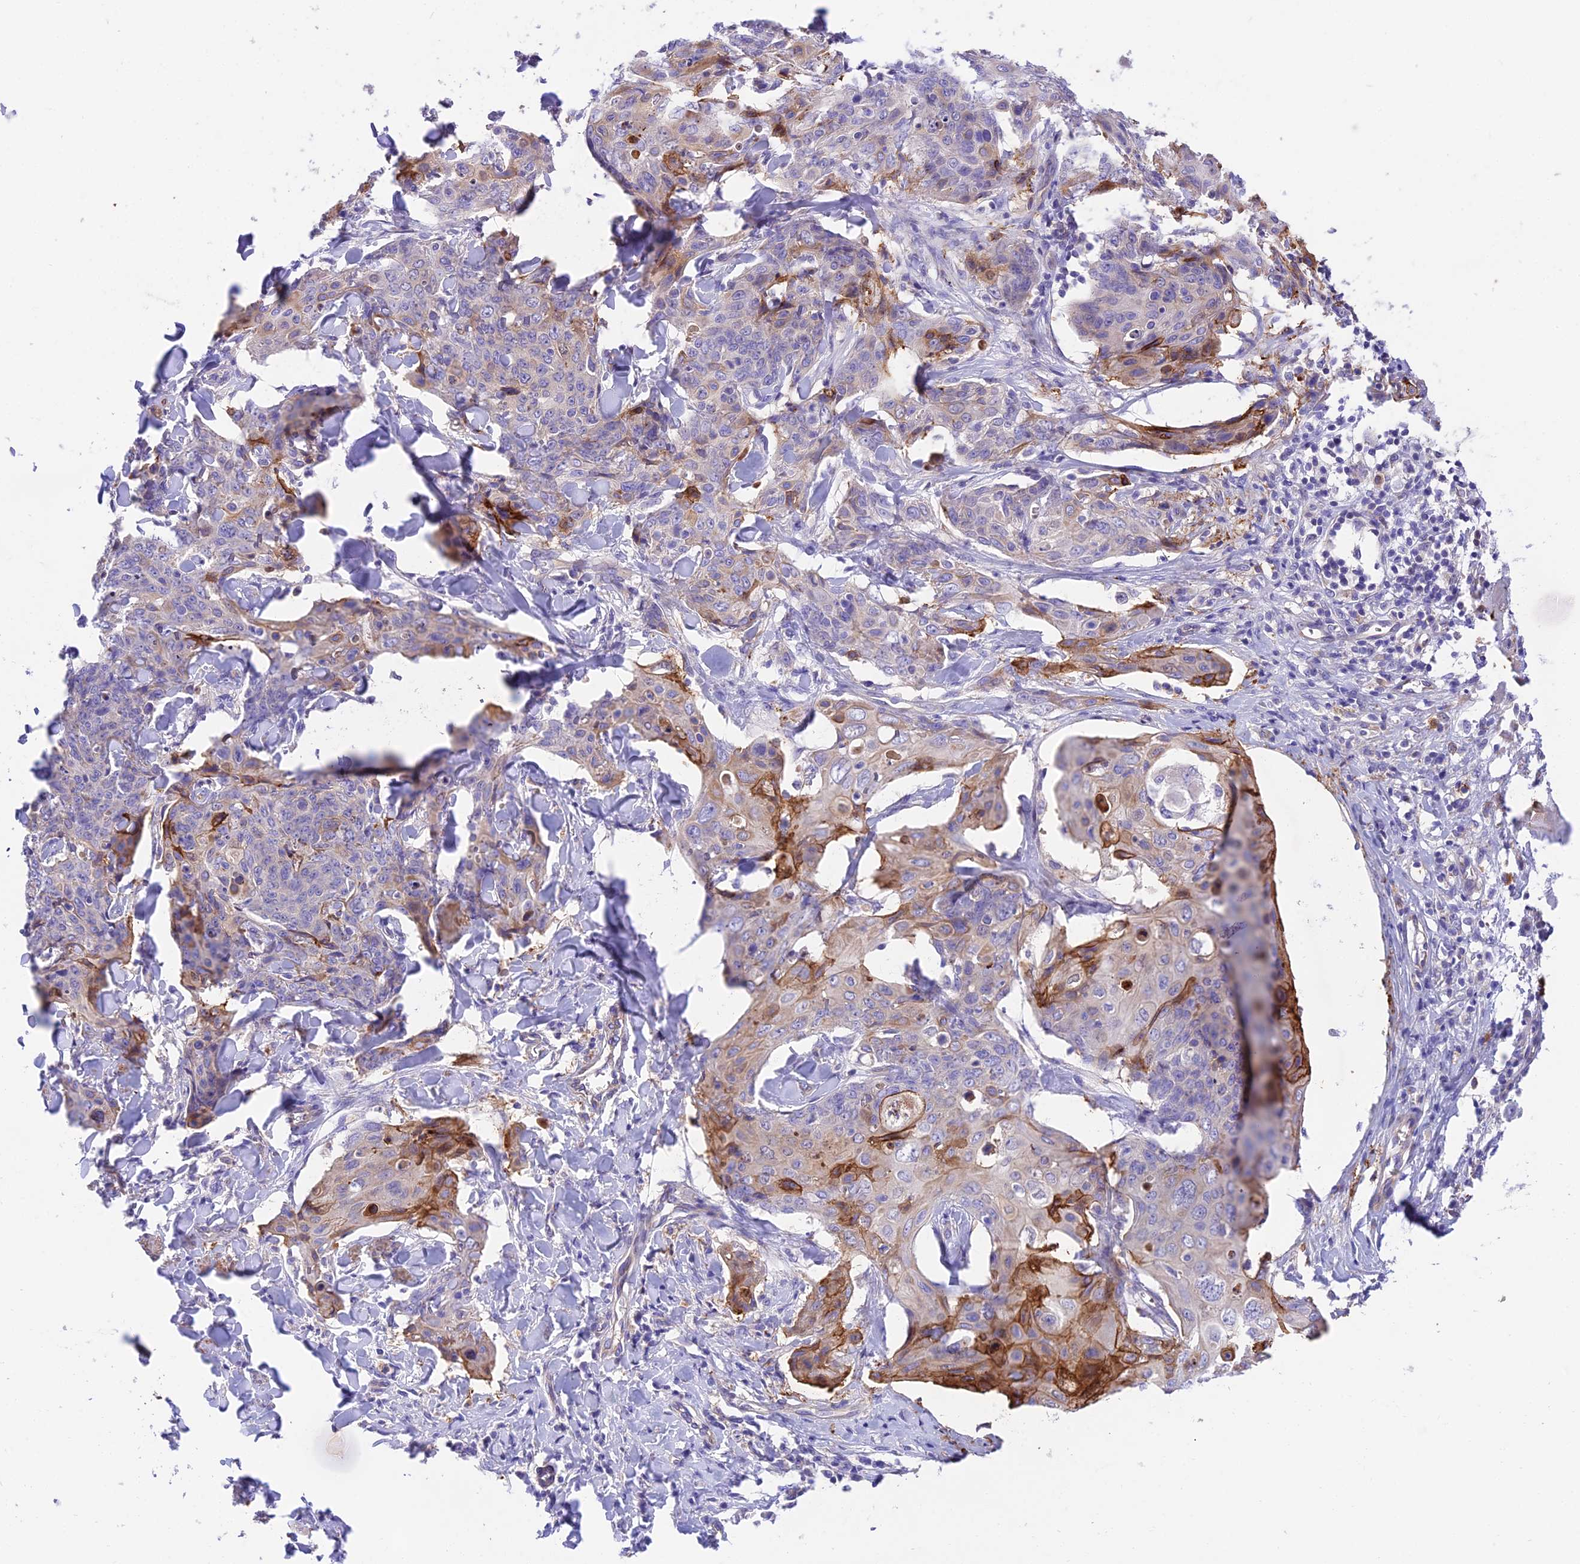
{"staining": {"intensity": "moderate", "quantity": "<25%", "location": "cytoplasmic/membranous"}, "tissue": "skin cancer", "cell_type": "Tumor cells", "image_type": "cancer", "snomed": [{"axis": "morphology", "description": "Squamous cell carcinoma, NOS"}, {"axis": "topography", "description": "Skin"}, {"axis": "topography", "description": "Vulva"}], "caption": "An image of human skin squamous cell carcinoma stained for a protein shows moderate cytoplasmic/membranous brown staining in tumor cells.", "gene": "TRIM43B", "patient": {"sex": "female", "age": 85}}